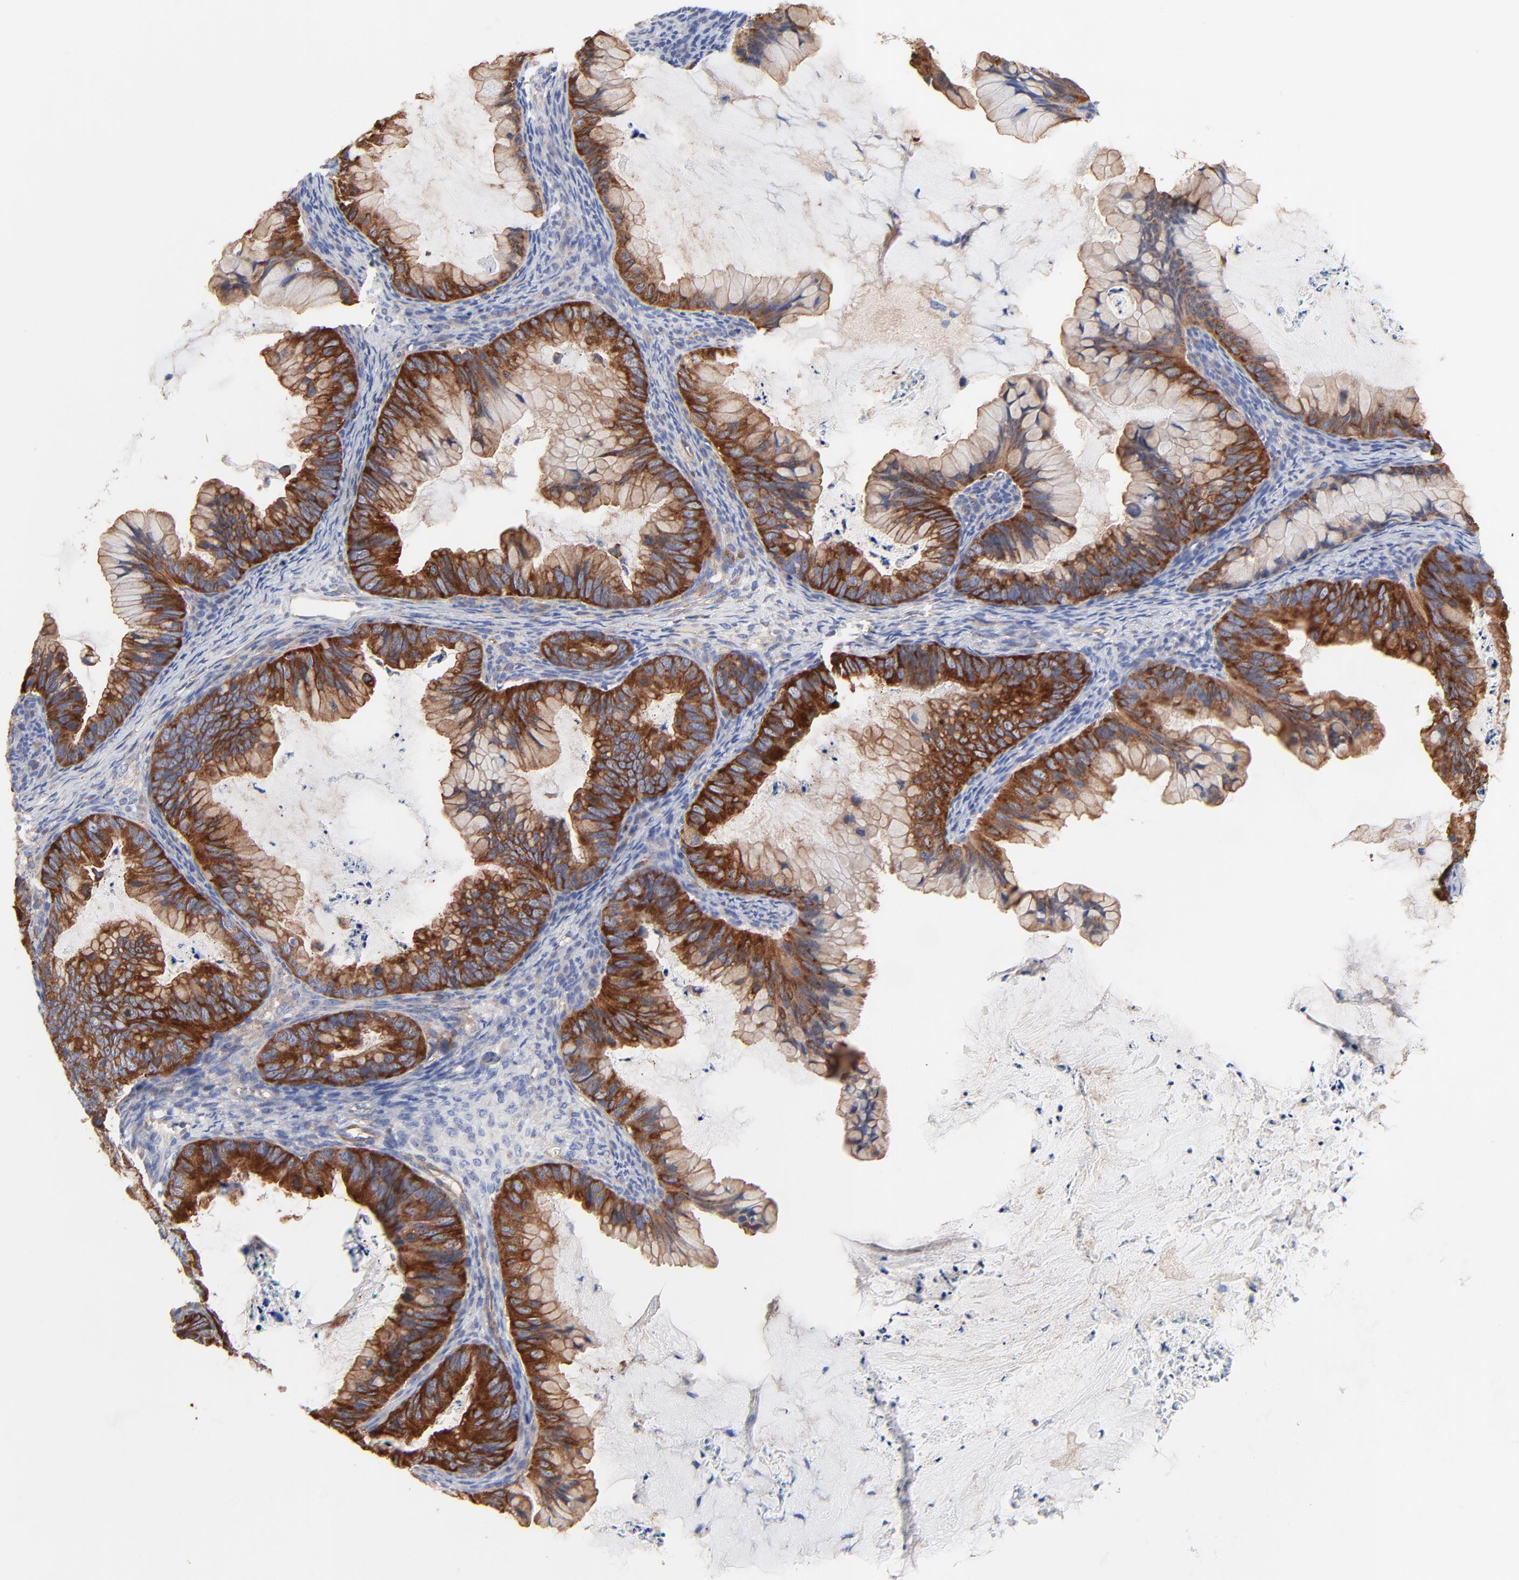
{"staining": {"intensity": "strong", "quantity": ">75%", "location": "cytoplasmic/membranous"}, "tissue": "ovarian cancer", "cell_type": "Tumor cells", "image_type": "cancer", "snomed": [{"axis": "morphology", "description": "Cystadenocarcinoma, mucinous, NOS"}, {"axis": "topography", "description": "Ovary"}], "caption": "Strong cytoplasmic/membranous positivity for a protein is seen in approximately >75% of tumor cells of ovarian cancer (mucinous cystadenocarcinoma) using immunohistochemistry (IHC).", "gene": "CD2AP", "patient": {"sex": "female", "age": 36}}